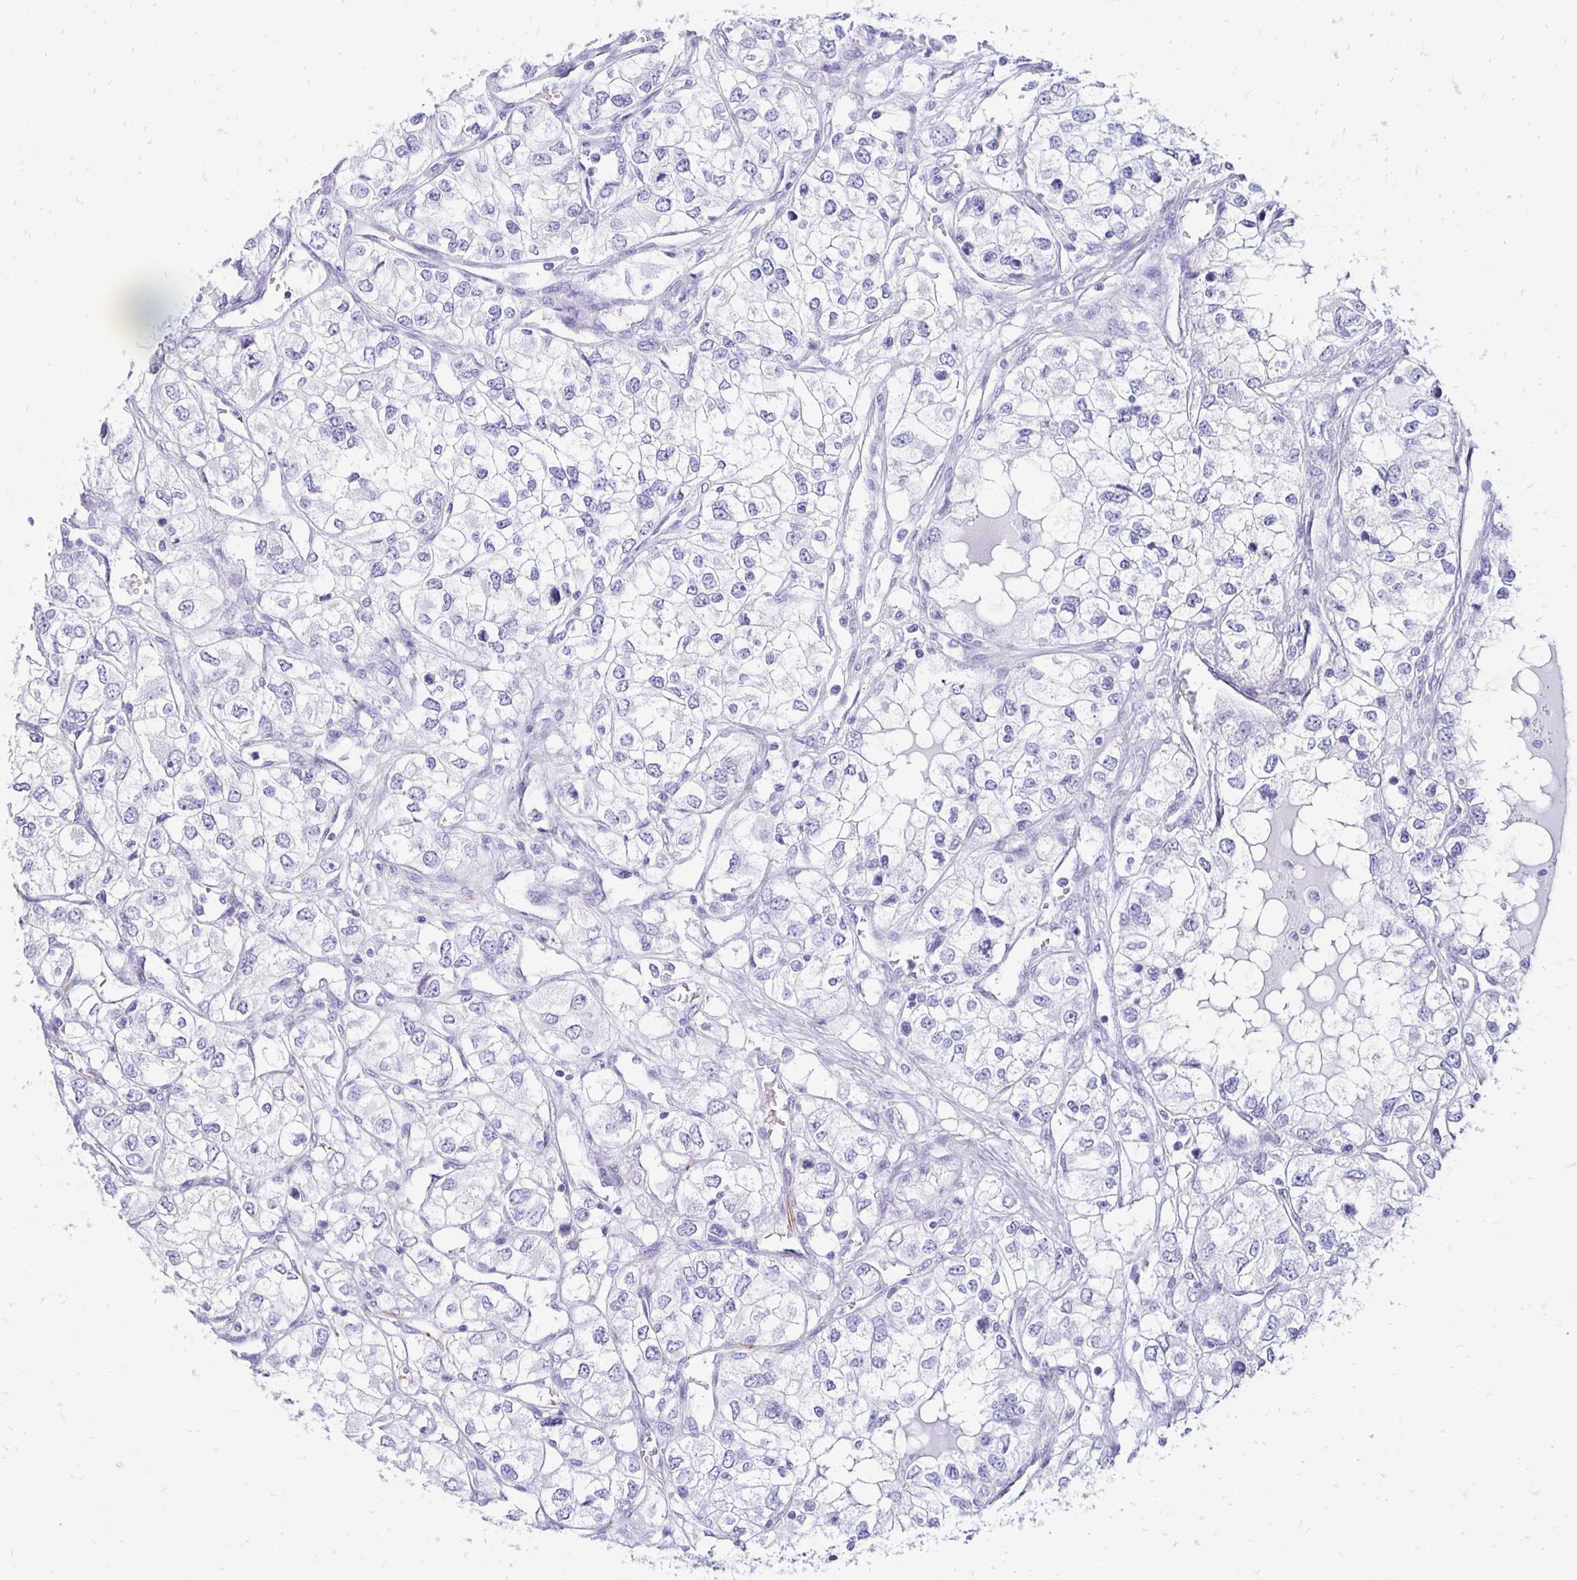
{"staining": {"intensity": "negative", "quantity": "none", "location": "none"}, "tissue": "renal cancer", "cell_type": "Tumor cells", "image_type": "cancer", "snomed": [{"axis": "morphology", "description": "Adenocarcinoma, NOS"}, {"axis": "topography", "description": "Kidney"}], "caption": "Renal cancer was stained to show a protein in brown. There is no significant expression in tumor cells.", "gene": "TMEM54", "patient": {"sex": "female", "age": 59}}